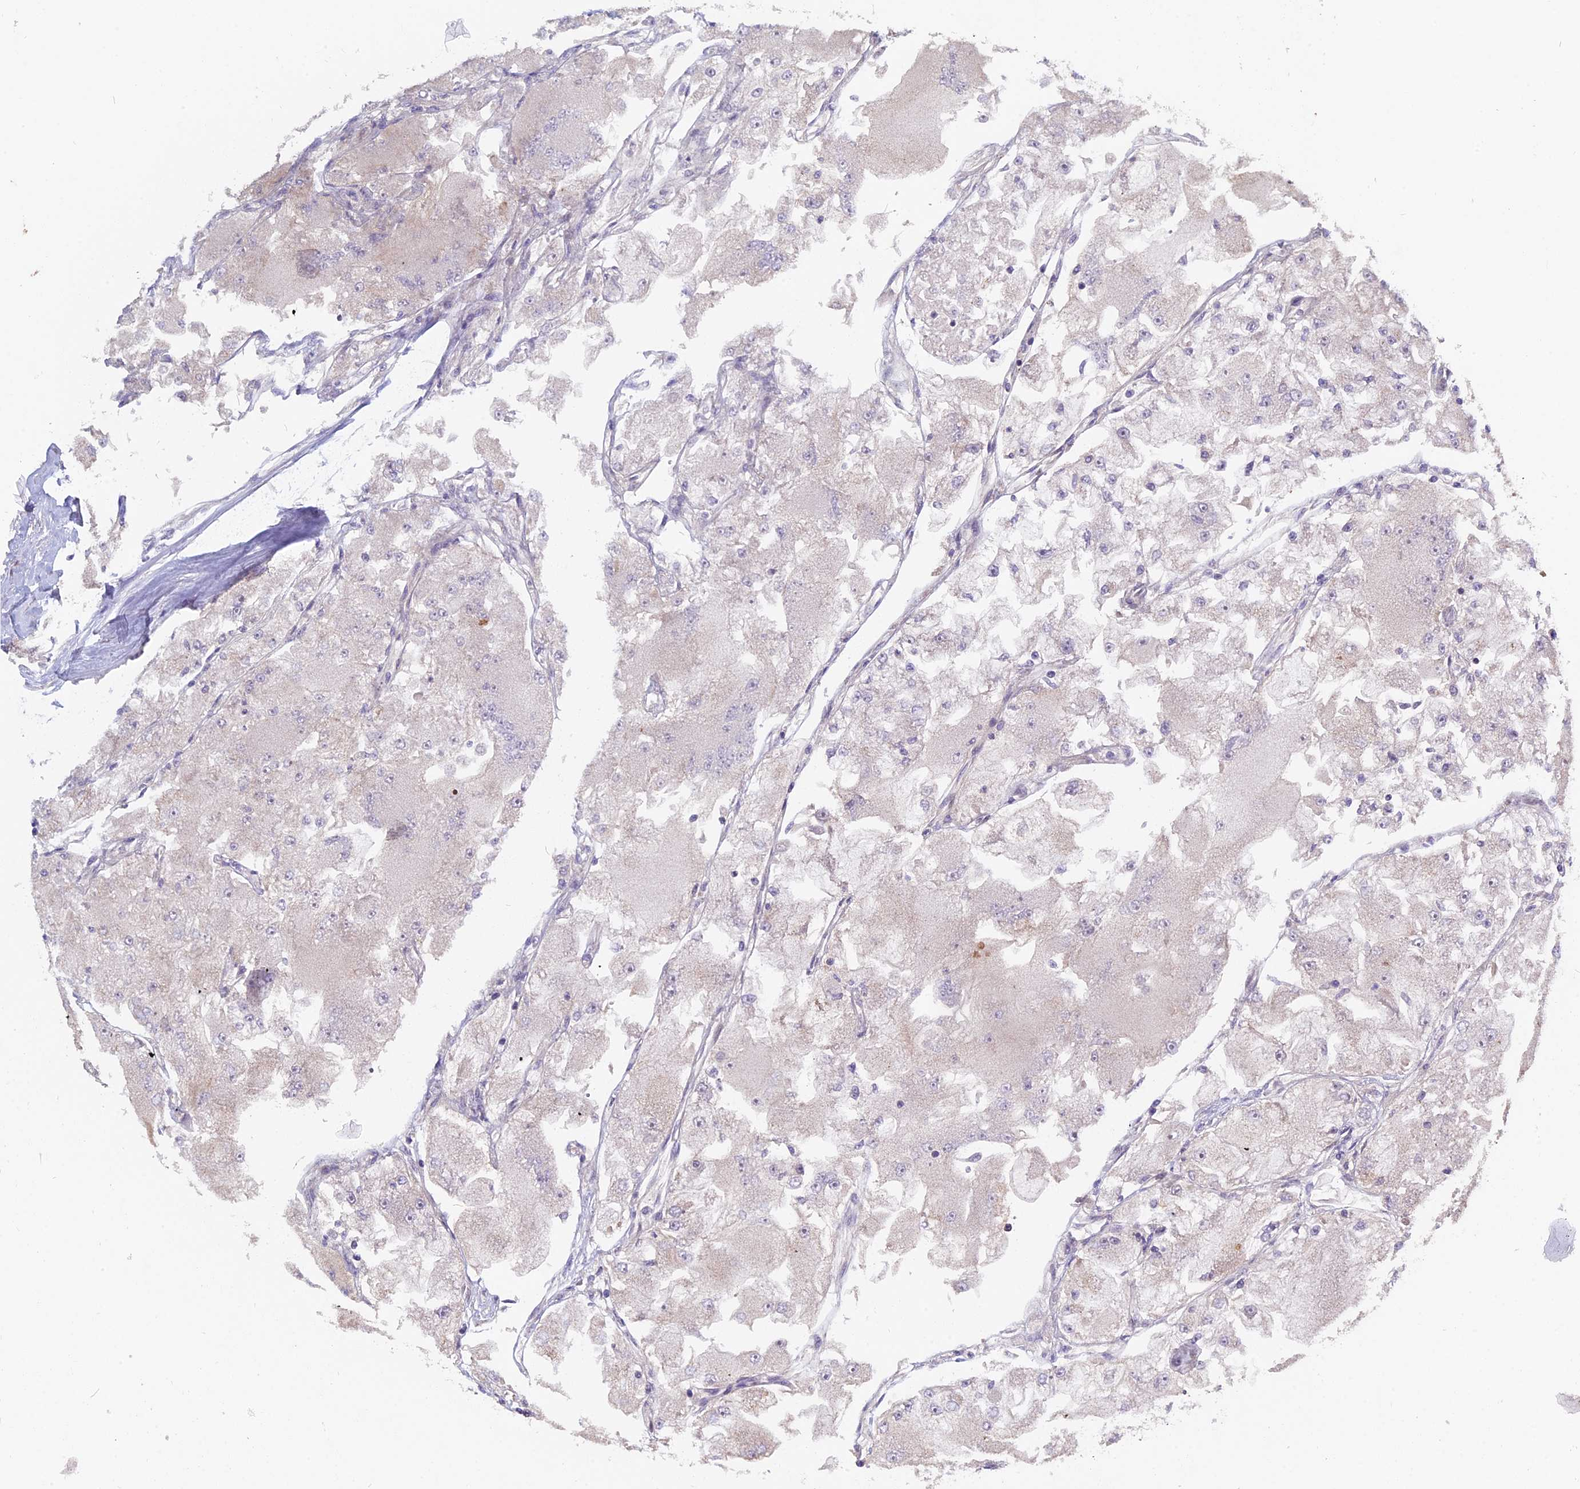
{"staining": {"intensity": "negative", "quantity": "none", "location": "none"}, "tissue": "renal cancer", "cell_type": "Tumor cells", "image_type": "cancer", "snomed": [{"axis": "morphology", "description": "Adenocarcinoma, NOS"}, {"axis": "topography", "description": "Kidney"}], "caption": "Immunohistochemistry histopathology image of human renal cancer stained for a protein (brown), which reveals no staining in tumor cells.", "gene": "CCDC153", "patient": {"sex": "female", "age": 72}}